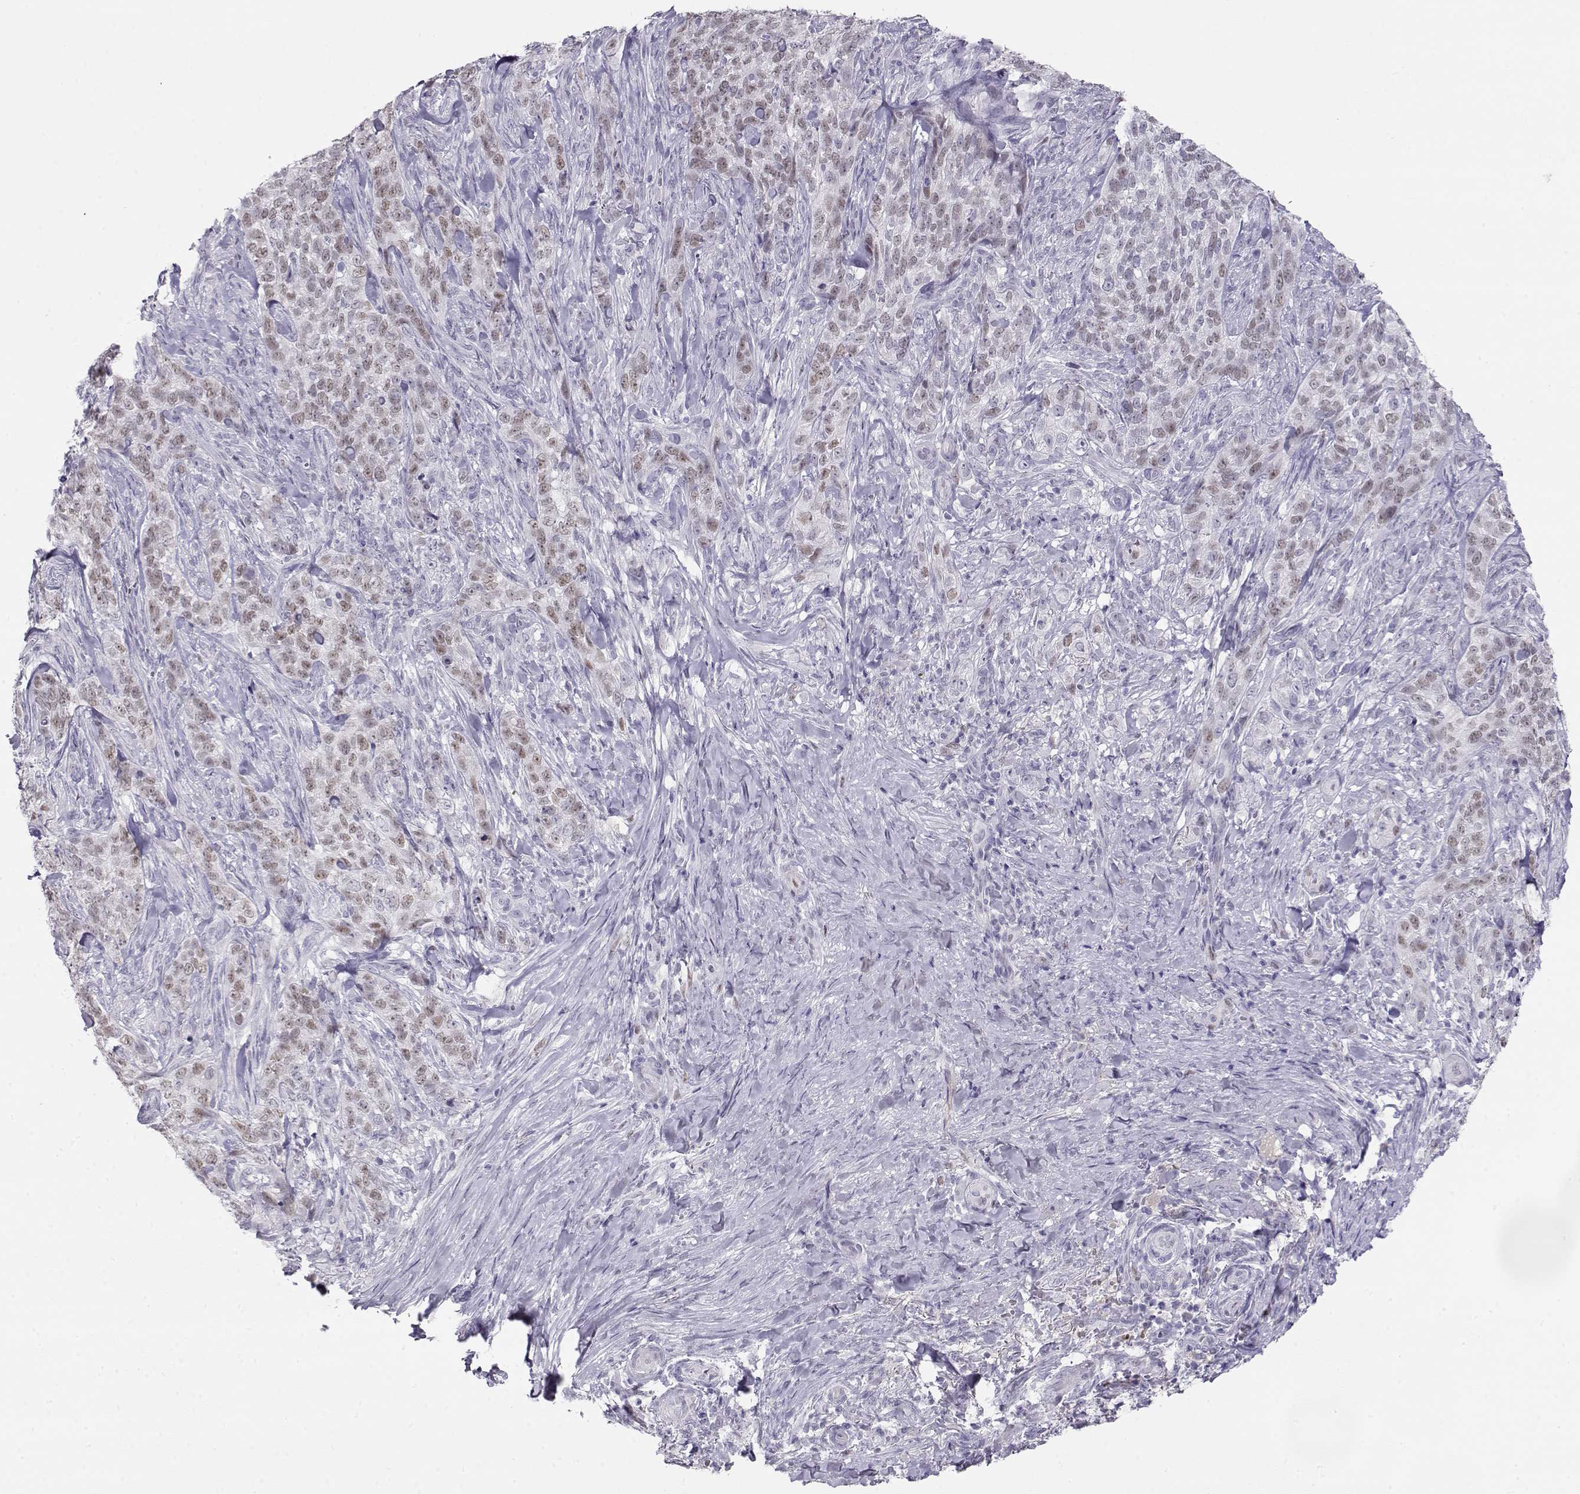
{"staining": {"intensity": "weak", "quantity": "25%-75%", "location": "nuclear"}, "tissue": "skin cancer", "cell_type": "Tumor cells", "image_type": "cancer", "snomed": [{"axis": "morphology", "description": "Basal cell carcinoma"}, {"axis": "topography", "description": "Skin"}], "caption": "Human skin basal cell carcinoma stained with a brown dye exhibits weak nuclear positive positivity in about 25%-75% of tumor cells.", "gene": "OPN5", "patient": {"sex": "female", "age": 69}}